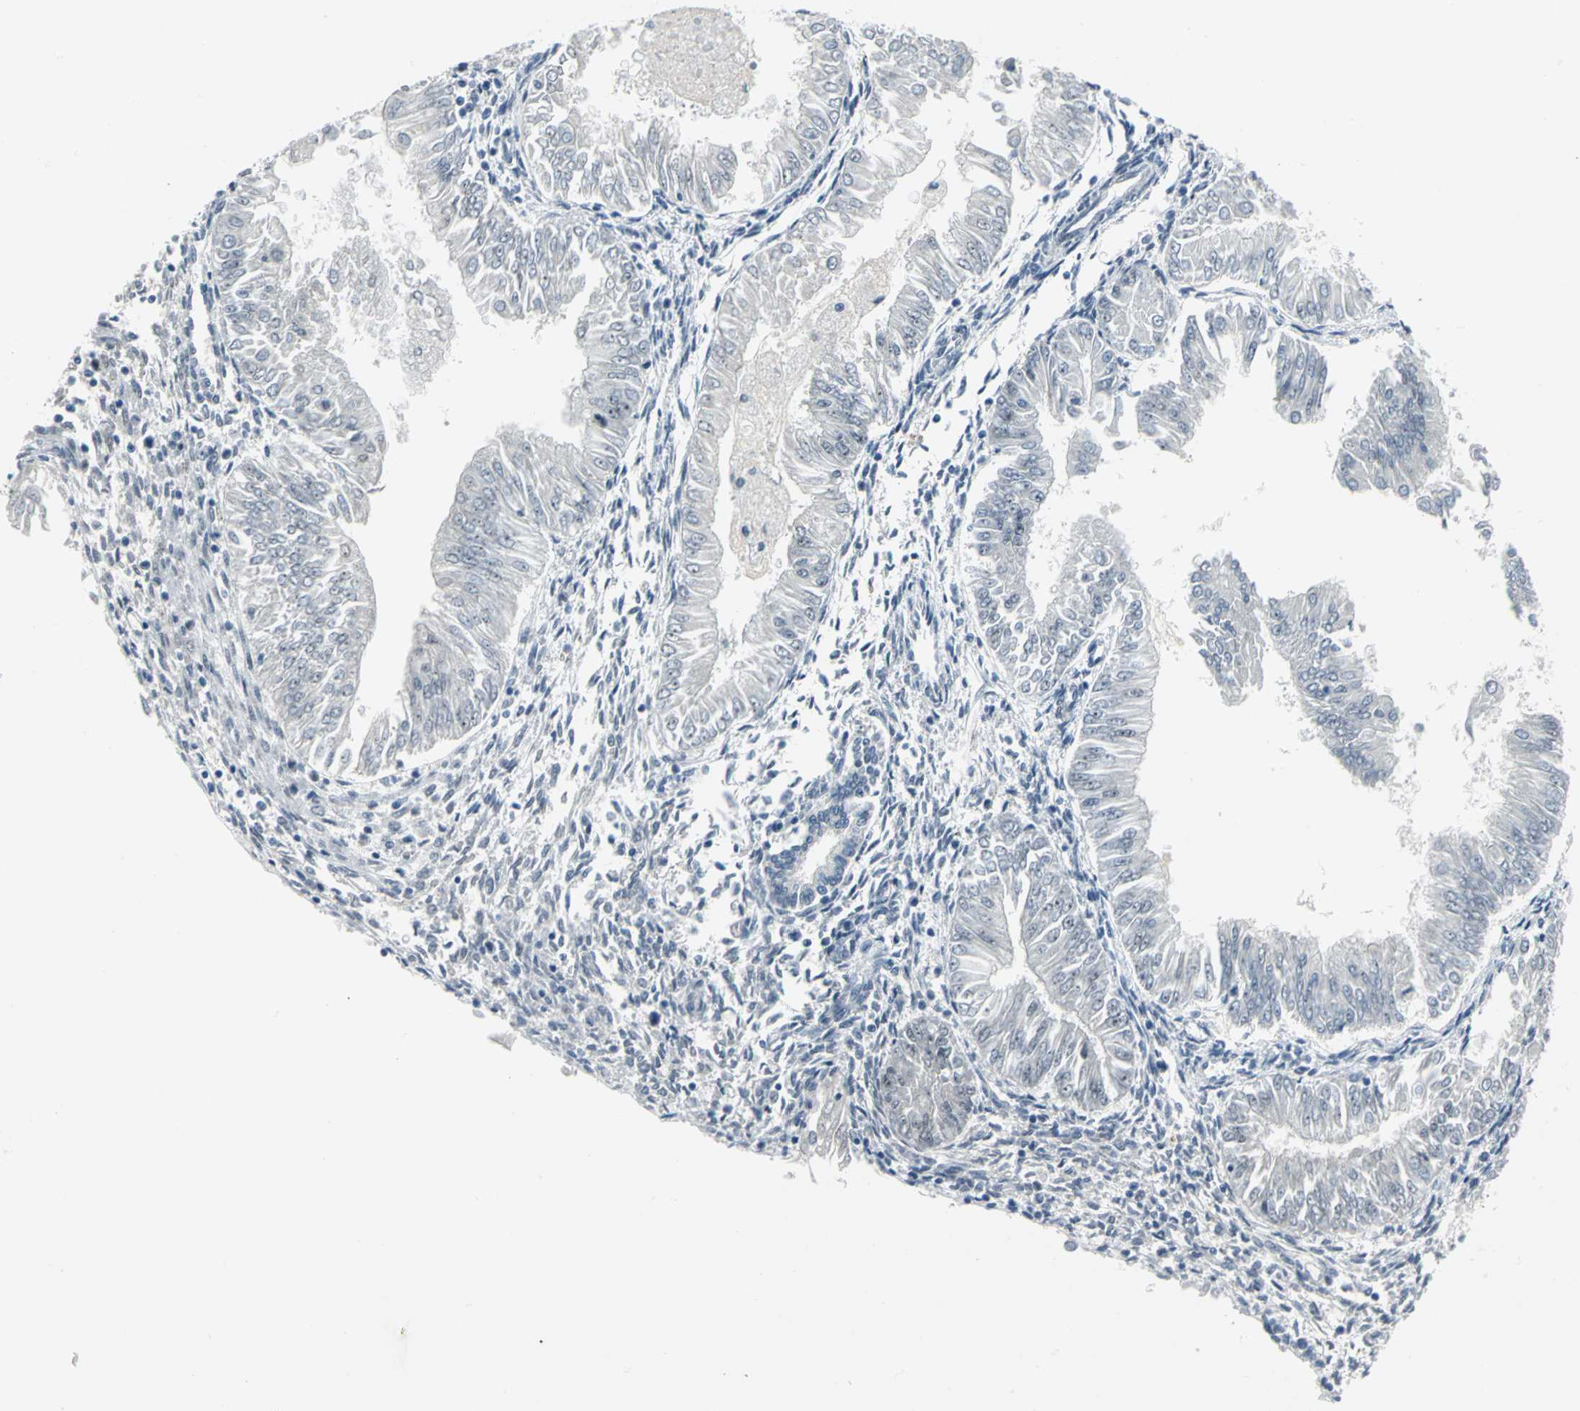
{"staining": {"intensity": "moderate", "quantity": ">75%", "location": "nuclear"}, "tissue": "endometrial cancer", "cell_type": "Tumor cells", "image_type": "cancer", "snomed": [{"axis": "morphology", "description": "Adenocarcinoma, NOS"}, {"axis": "topography", "description": "Endometrium"}], "caption": "High-power microscopy captured an immunohistochemistry photomicrograph of adenocarcinoma (endometrial), revealing moderate nuclear positivity in about >75% of tumor cells.", "gene": "MYBBP1A", "patient": {"sex": "female", "age": 53}}